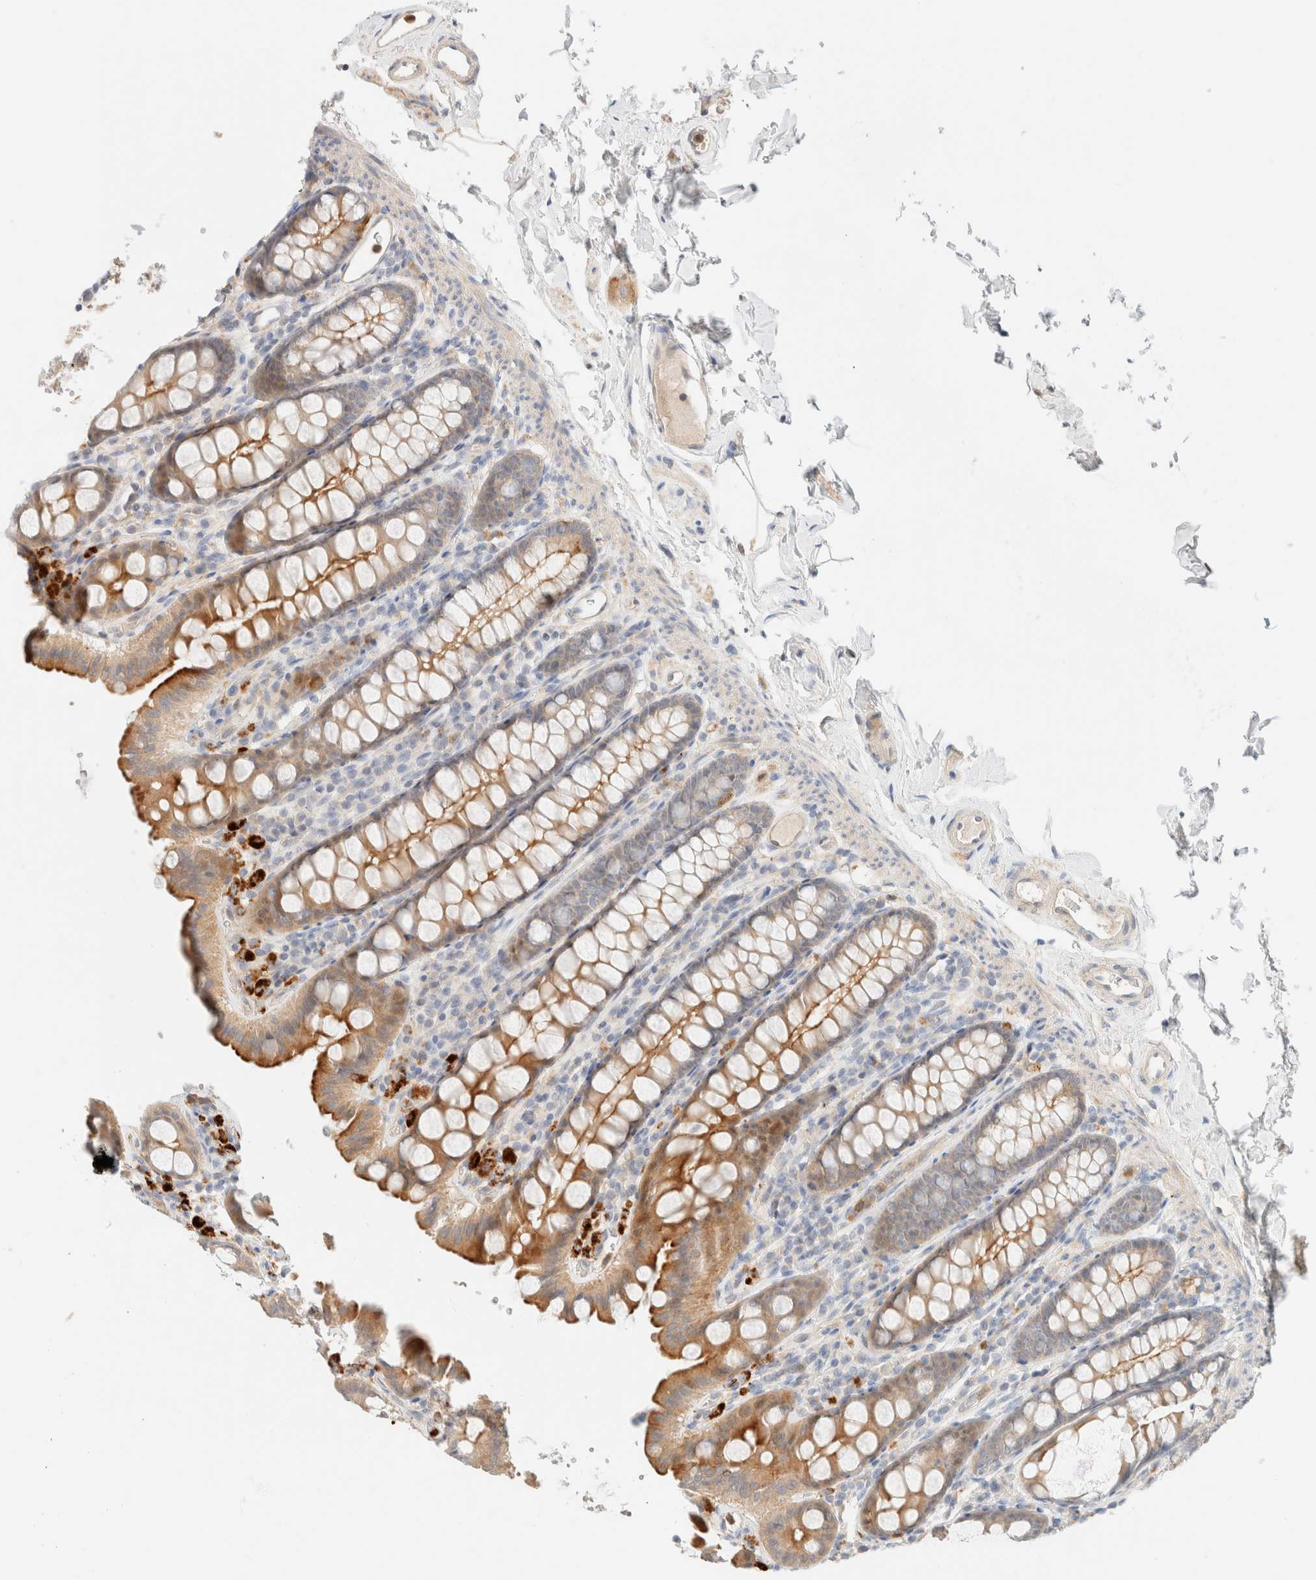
{"staining": {"intensity": "weak", "quantity": ">75%", "location": "cytoplasmic/membranous"}, "tissue": "colon", "cell_type": "Endothelial cells", "image_type": "normal", "snomed": [{"axis": "morphology", "description": "Normal tissue, NOS"}, {"axis": "topography", "description": "Colon"}, {"axis": "topography", "description": "Peripheral nerve tissue"}], "caption": "Colon stained with DAB immunohistochemistry (IHC) demonstrates low levels of weak cytoplasmic/membranous staining in approximately >75% of endothelial cells. (Stains: DAB (3,3'-diaminobenzidine) in brown, nuclei in blue, Microscopy: brightfield microscopy at high magnification).", "gene": "SGSM2", "patient": {"sex": "female", "age": 61}}